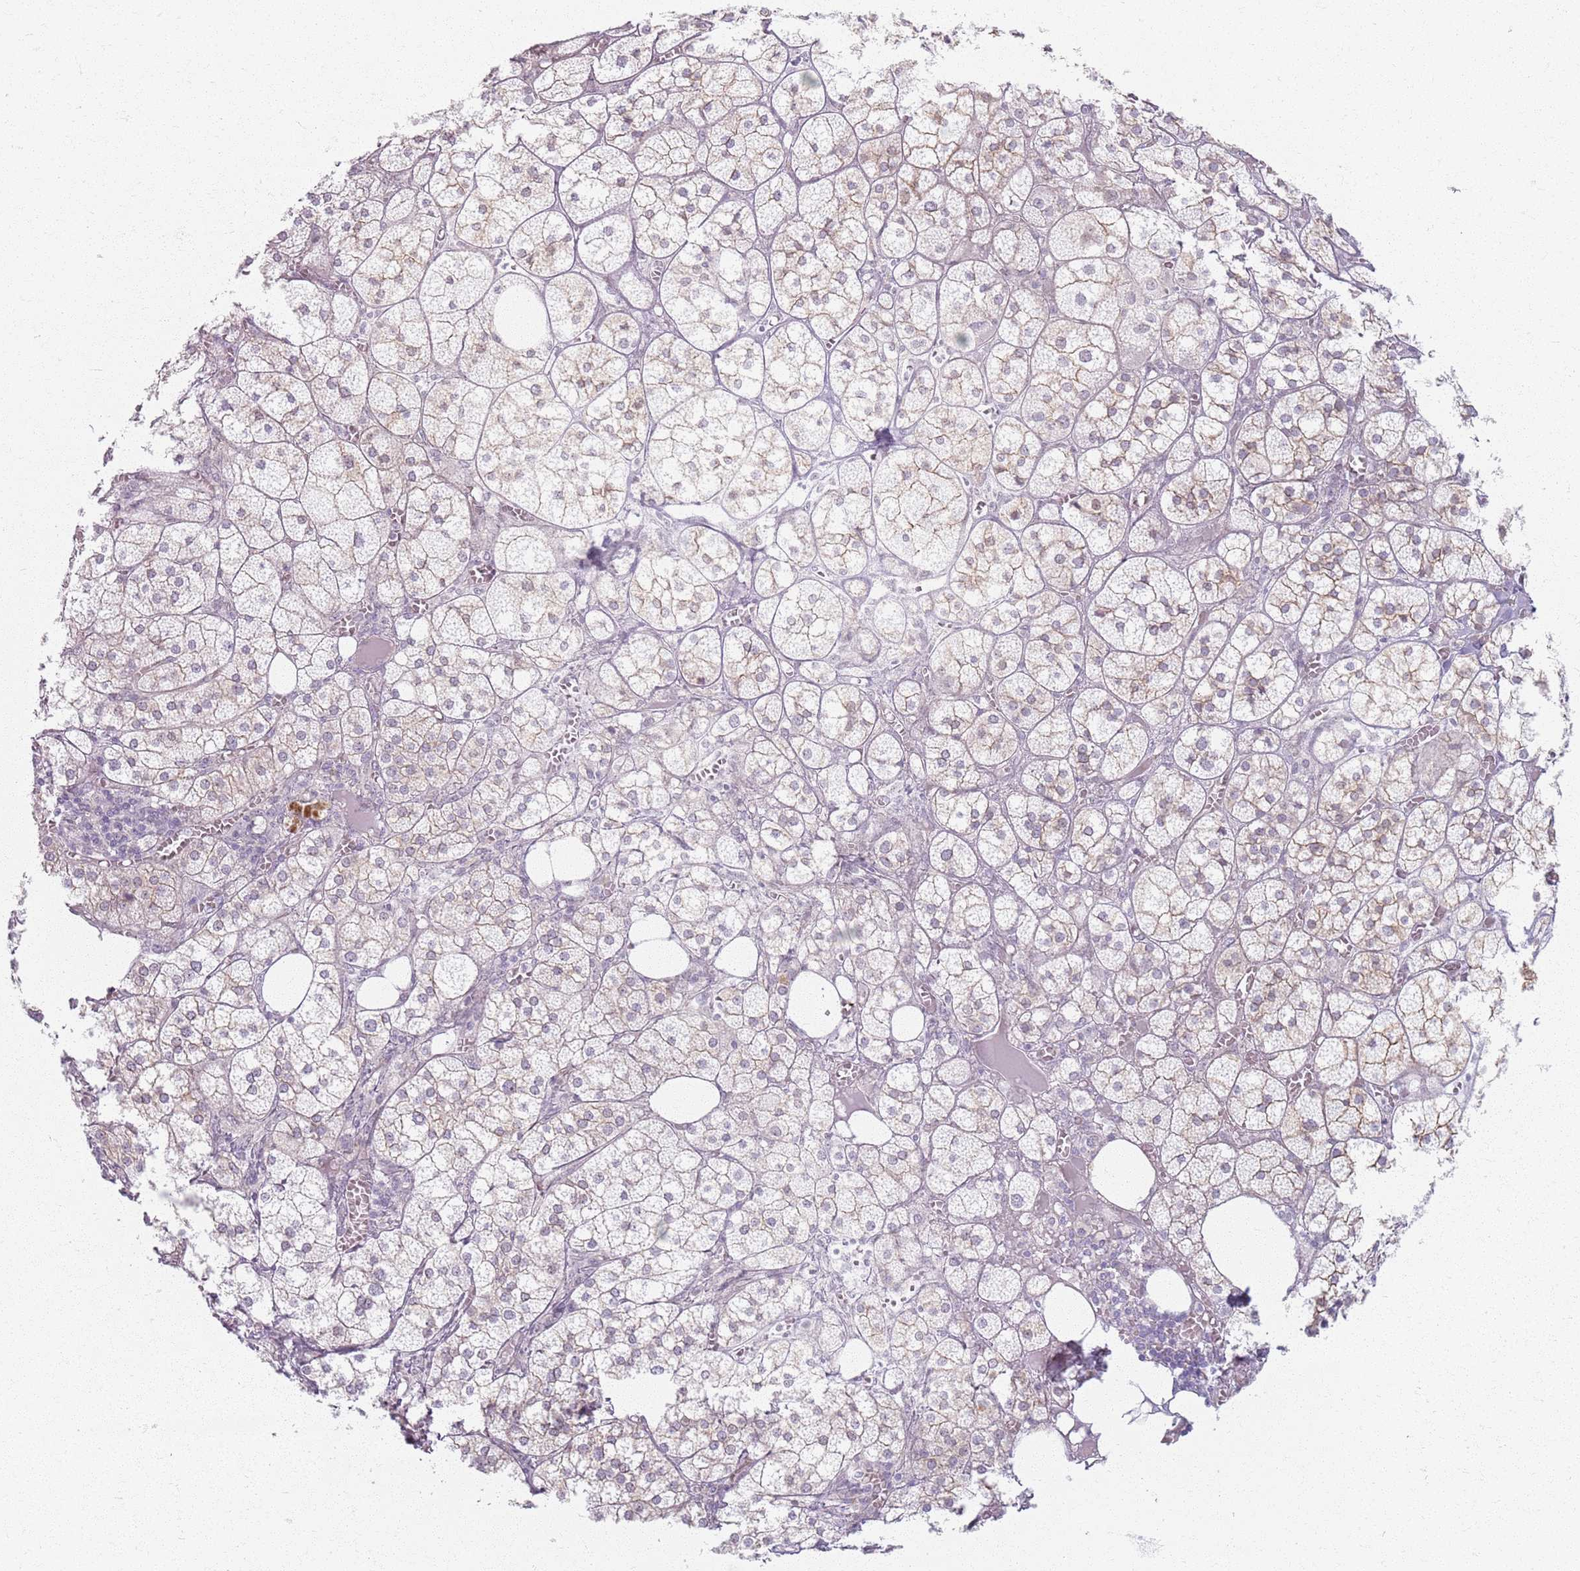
{"staining": {"intensity": "weak", "quantity": "25%-75%", "location": "cytoplasmic/membranous"}, "tissue": "adrenal gland", "cell_type": "Glandular cells", "image_type": "normal", "snomed": [{"axis": "morphology", "description": "Normal tissue, NOS"}, {"axis": "topography", "description": "Adrenal gland"}], "caption": "Brown immunohistochemical staining in unremarkable human adrenal gland demonstrates weak cytoplasmic/membranous staining in about 25%-75% of glandular cells. The protein is stained brown, and the nuclei are stained in blue (DAB (3,3'-diaminobenzidine) IHC with brightfield microscopy, high magnification).", "gene": "KCNA5", "patient": {"sex": "female", "age": 61}}